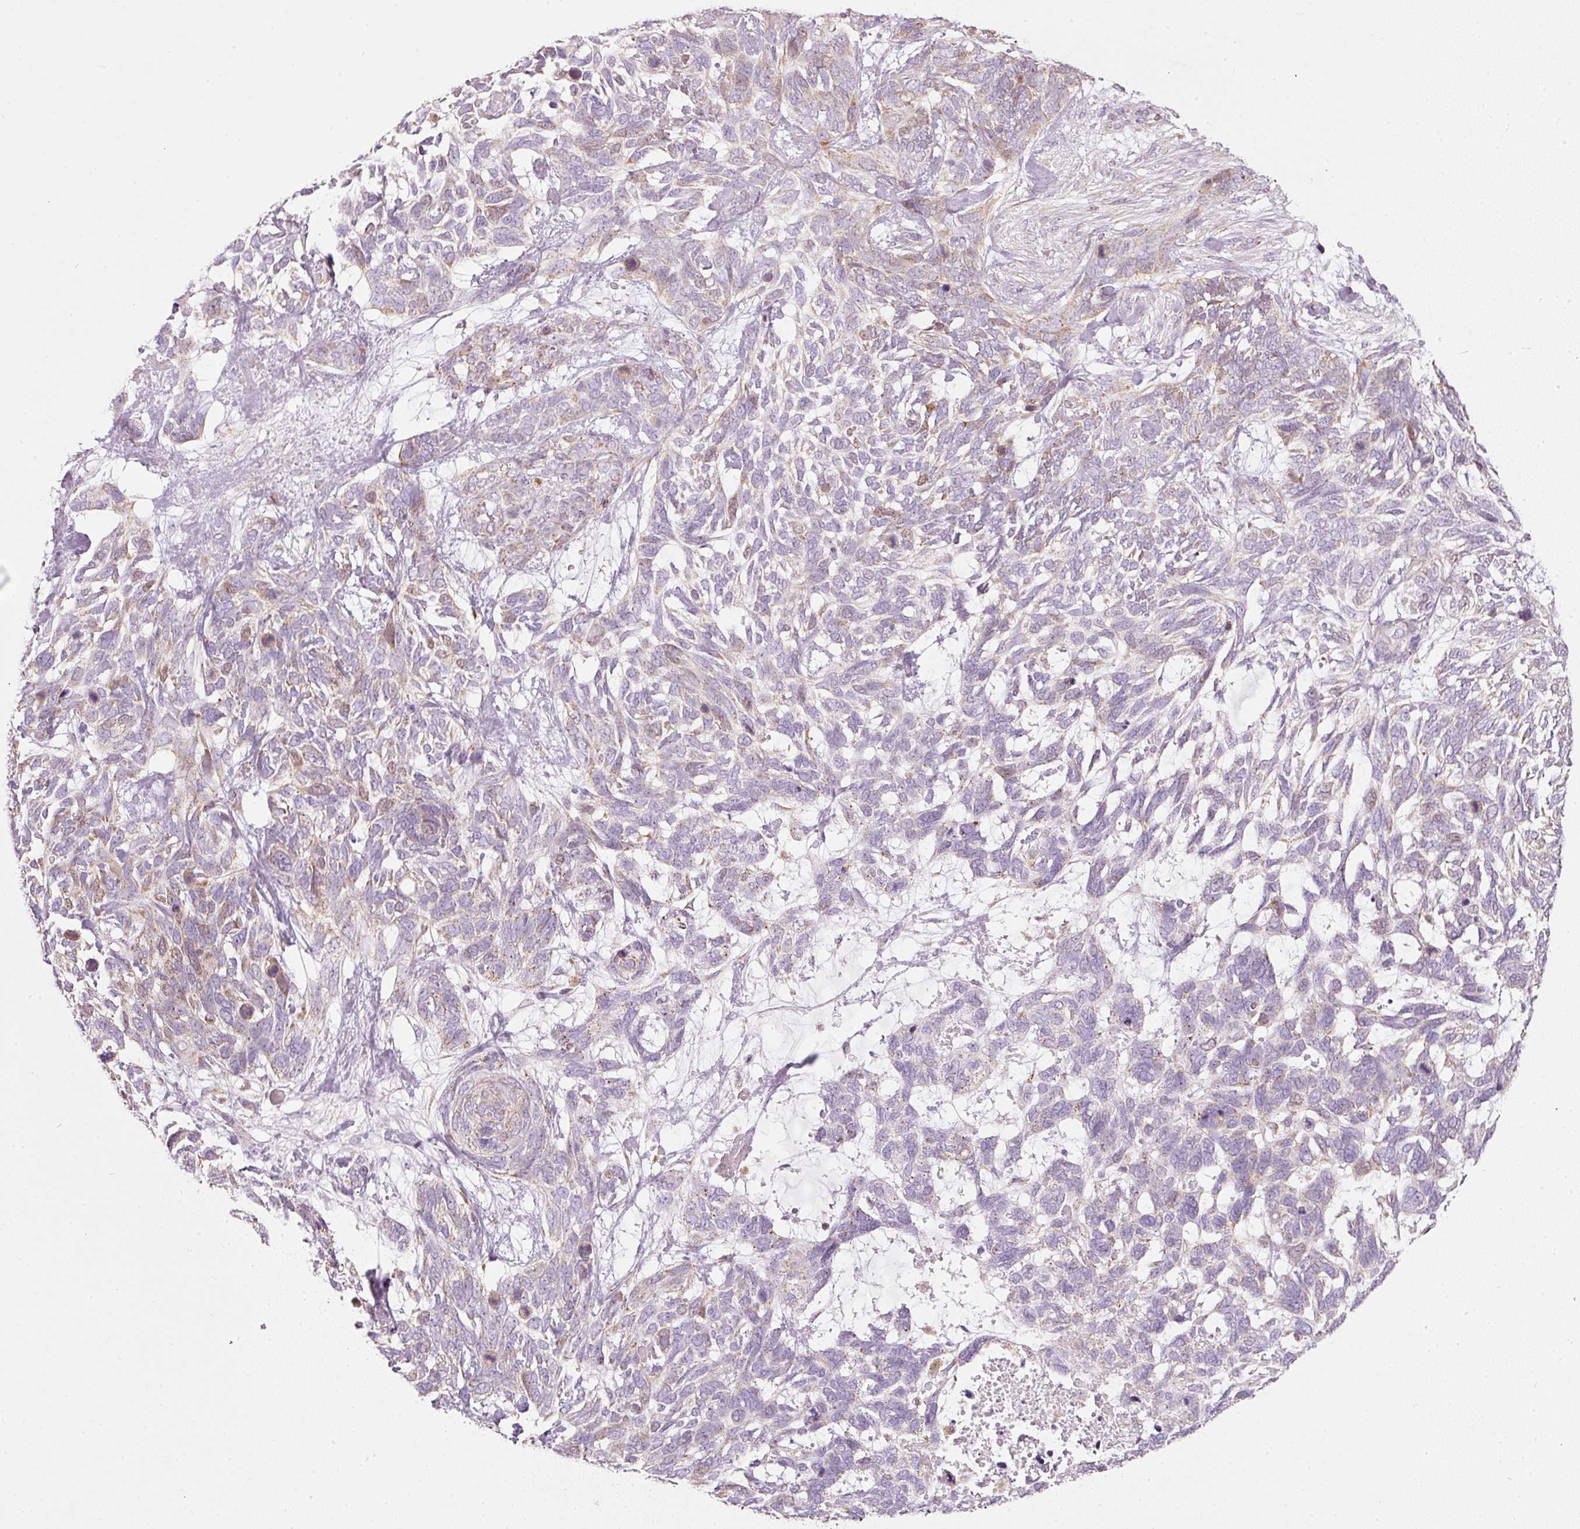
{"staining": {"intensity": "weak", "quantity": "<25%", "location": "cytoplasmic/membranous,nuclear"}, "tissue": "skin cancer", "cell_type": "Tumor cells", "image_type": "cancer", "snomed": [{"axis": "morphology", "description": "Basal cell carcinoma"}, {"axis": "topography", "description": "Skin"}], "caption": "Immunohistochemistry (IHC) histopathology image of human skin basal cell carcinoma stained for a protein (brown), which reveals no staining in tumor cells.", "gene": "DUT", "patient": {"sex": "male", "age": 88}}